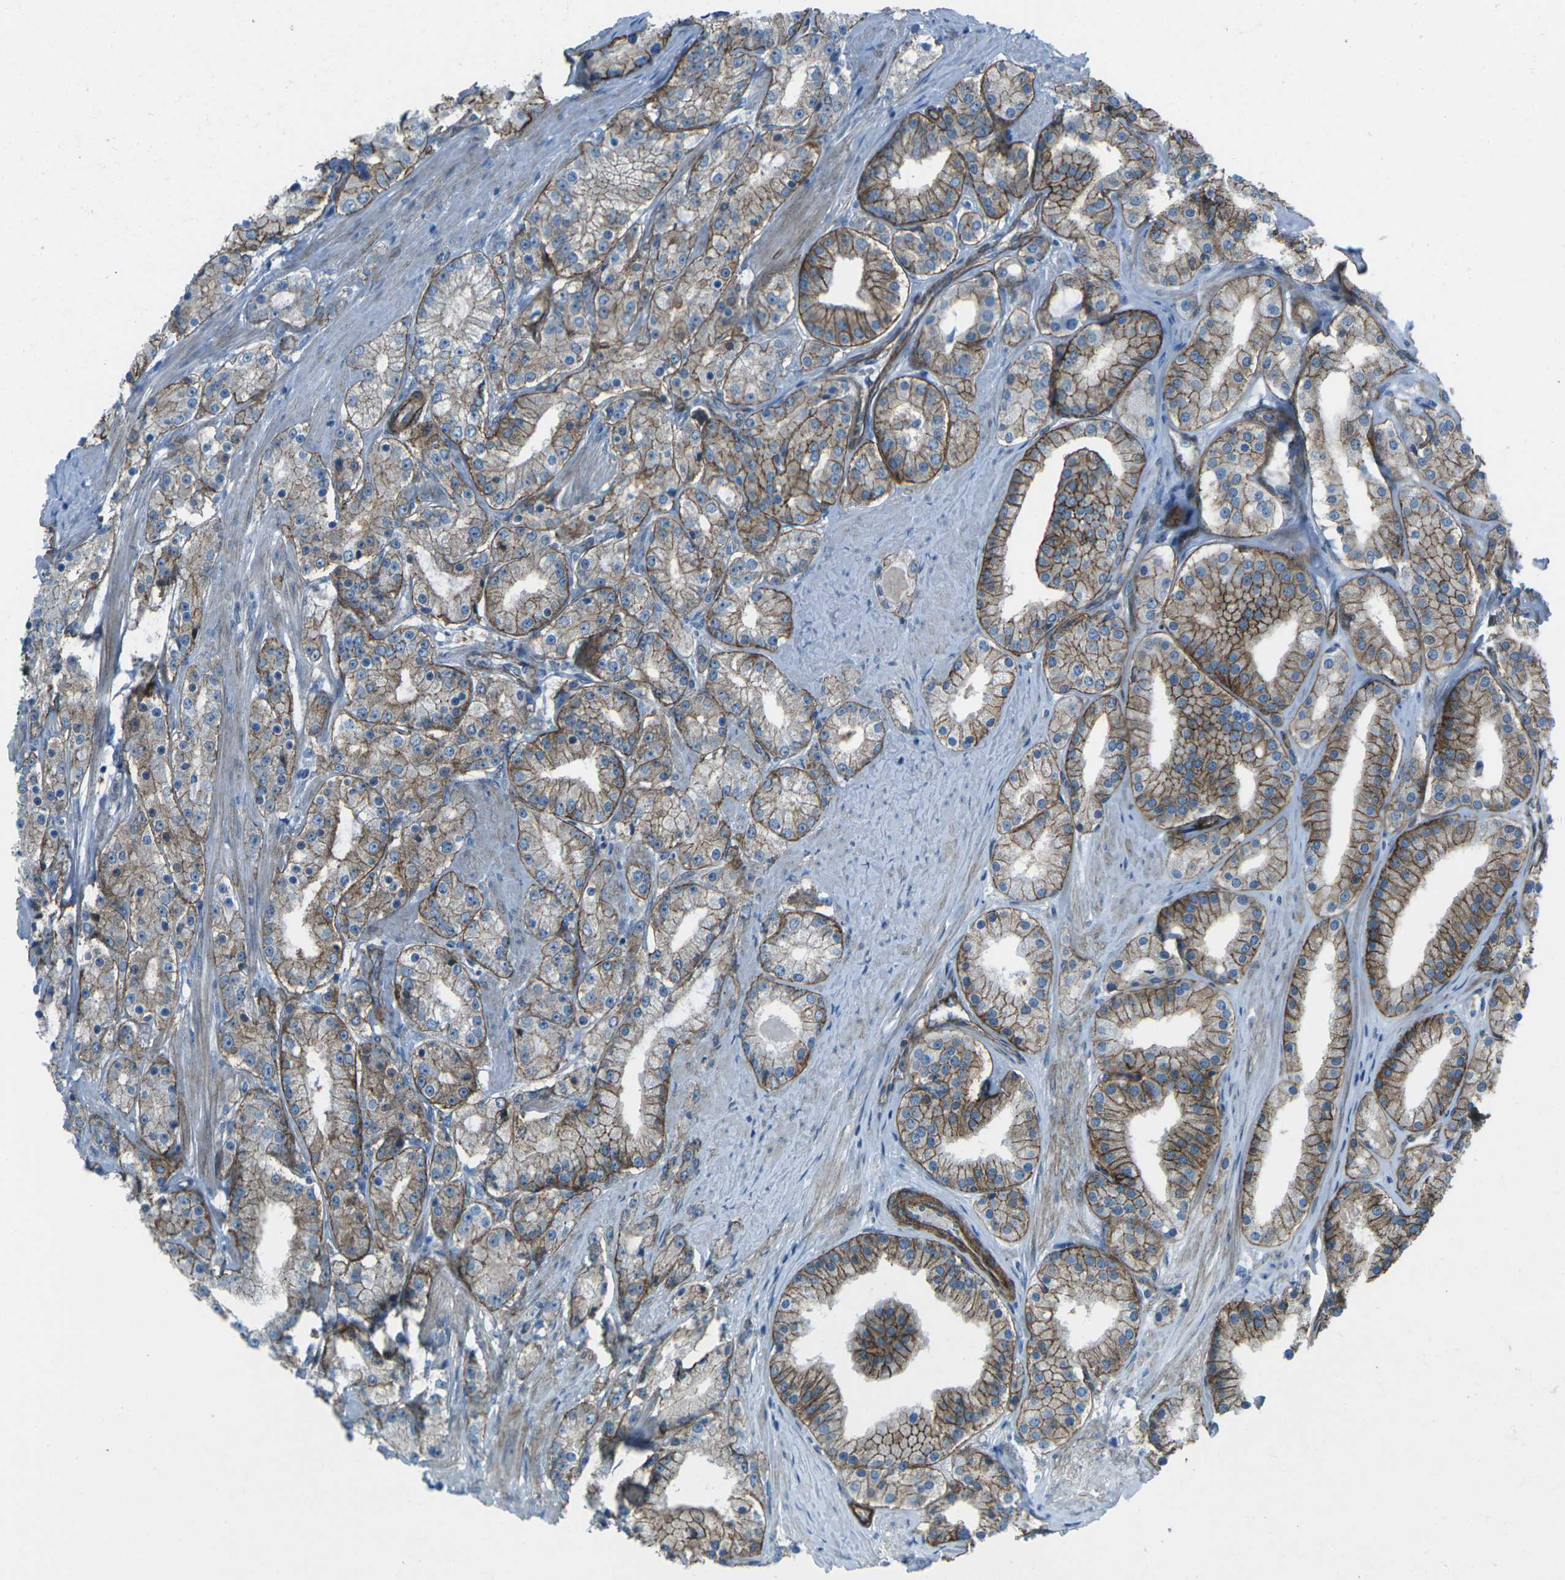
{"staining": {"intensity": "moderate", "quantity": "25%-75%", "location": "cytoplasmic/membranous"}, "tissue": "prostate cancer", "cell_type": "Tumor cells", "image_type": "cancer", "snomed": [{"axis": "morphology", "description": "Adenocarcinoma, Low grade"}, {"axis": "topography", "description": "Prostate"}], "caption": "Moderate cytoplasmic/membranous staining is appreciated in approximately 25%-75% of tumor cells in adenocarcinoma (low-grade) (prostate).", "gene": "UTRN", "patient": {"sex": "male", "age": 63}}